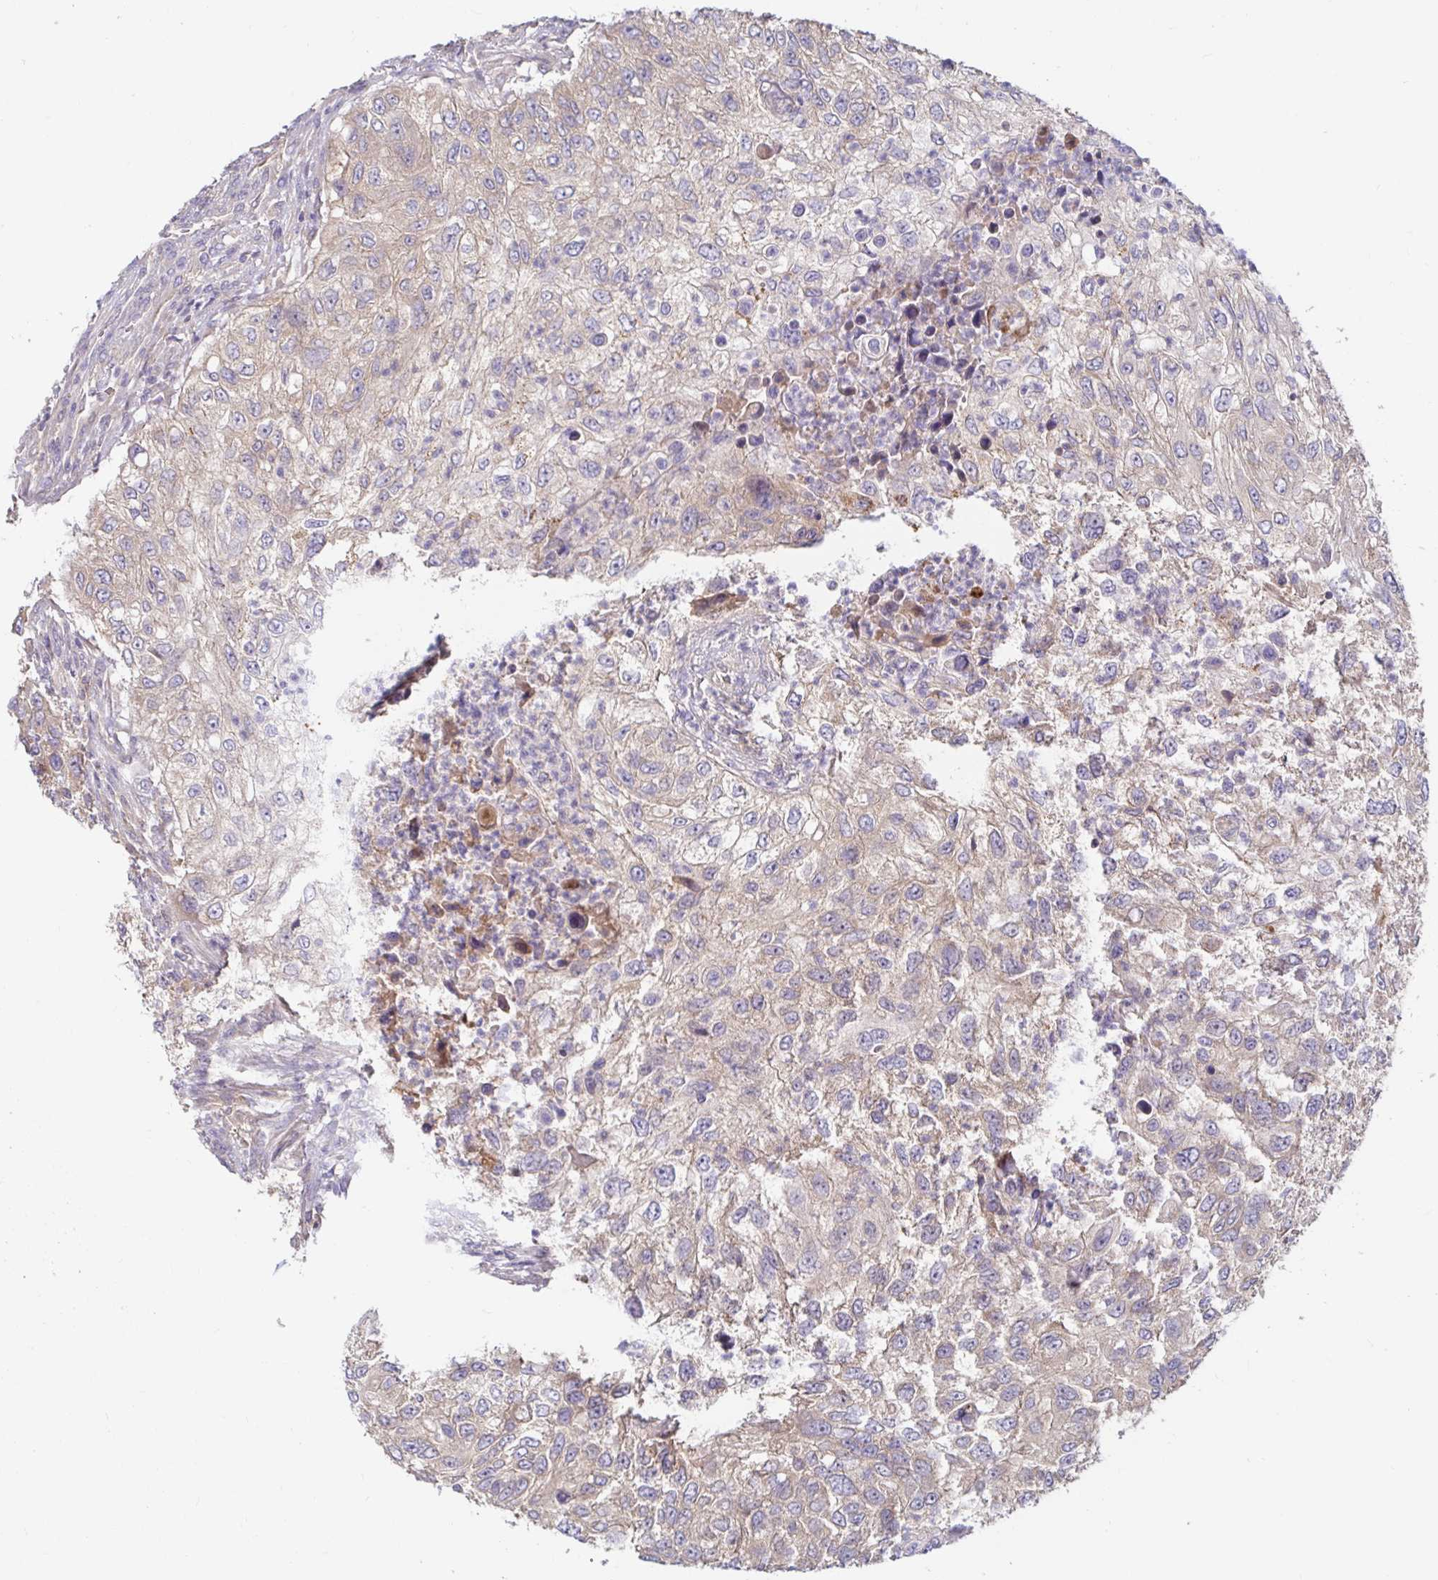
{"staining": {"intensity": "weak", "quantity": ">75%", "location": "cytoplasmic/membranous"}, "tissue": "urothelial cancer", "cell_type": "Tumor cells", "image_type": "cancer", "snomed": [{"axis": "morphology", "description": "Urothelial carcinoma, High grade"}, {"axis": "topography", "description": "Urinary bladder"}], "caption": "Weak cytoplasmic/membranous positivity is seen in about >75% of tumor cells in urothelial cancer.", "gene": "LARP1", "patient": {"sex": "female", "age": 60}}